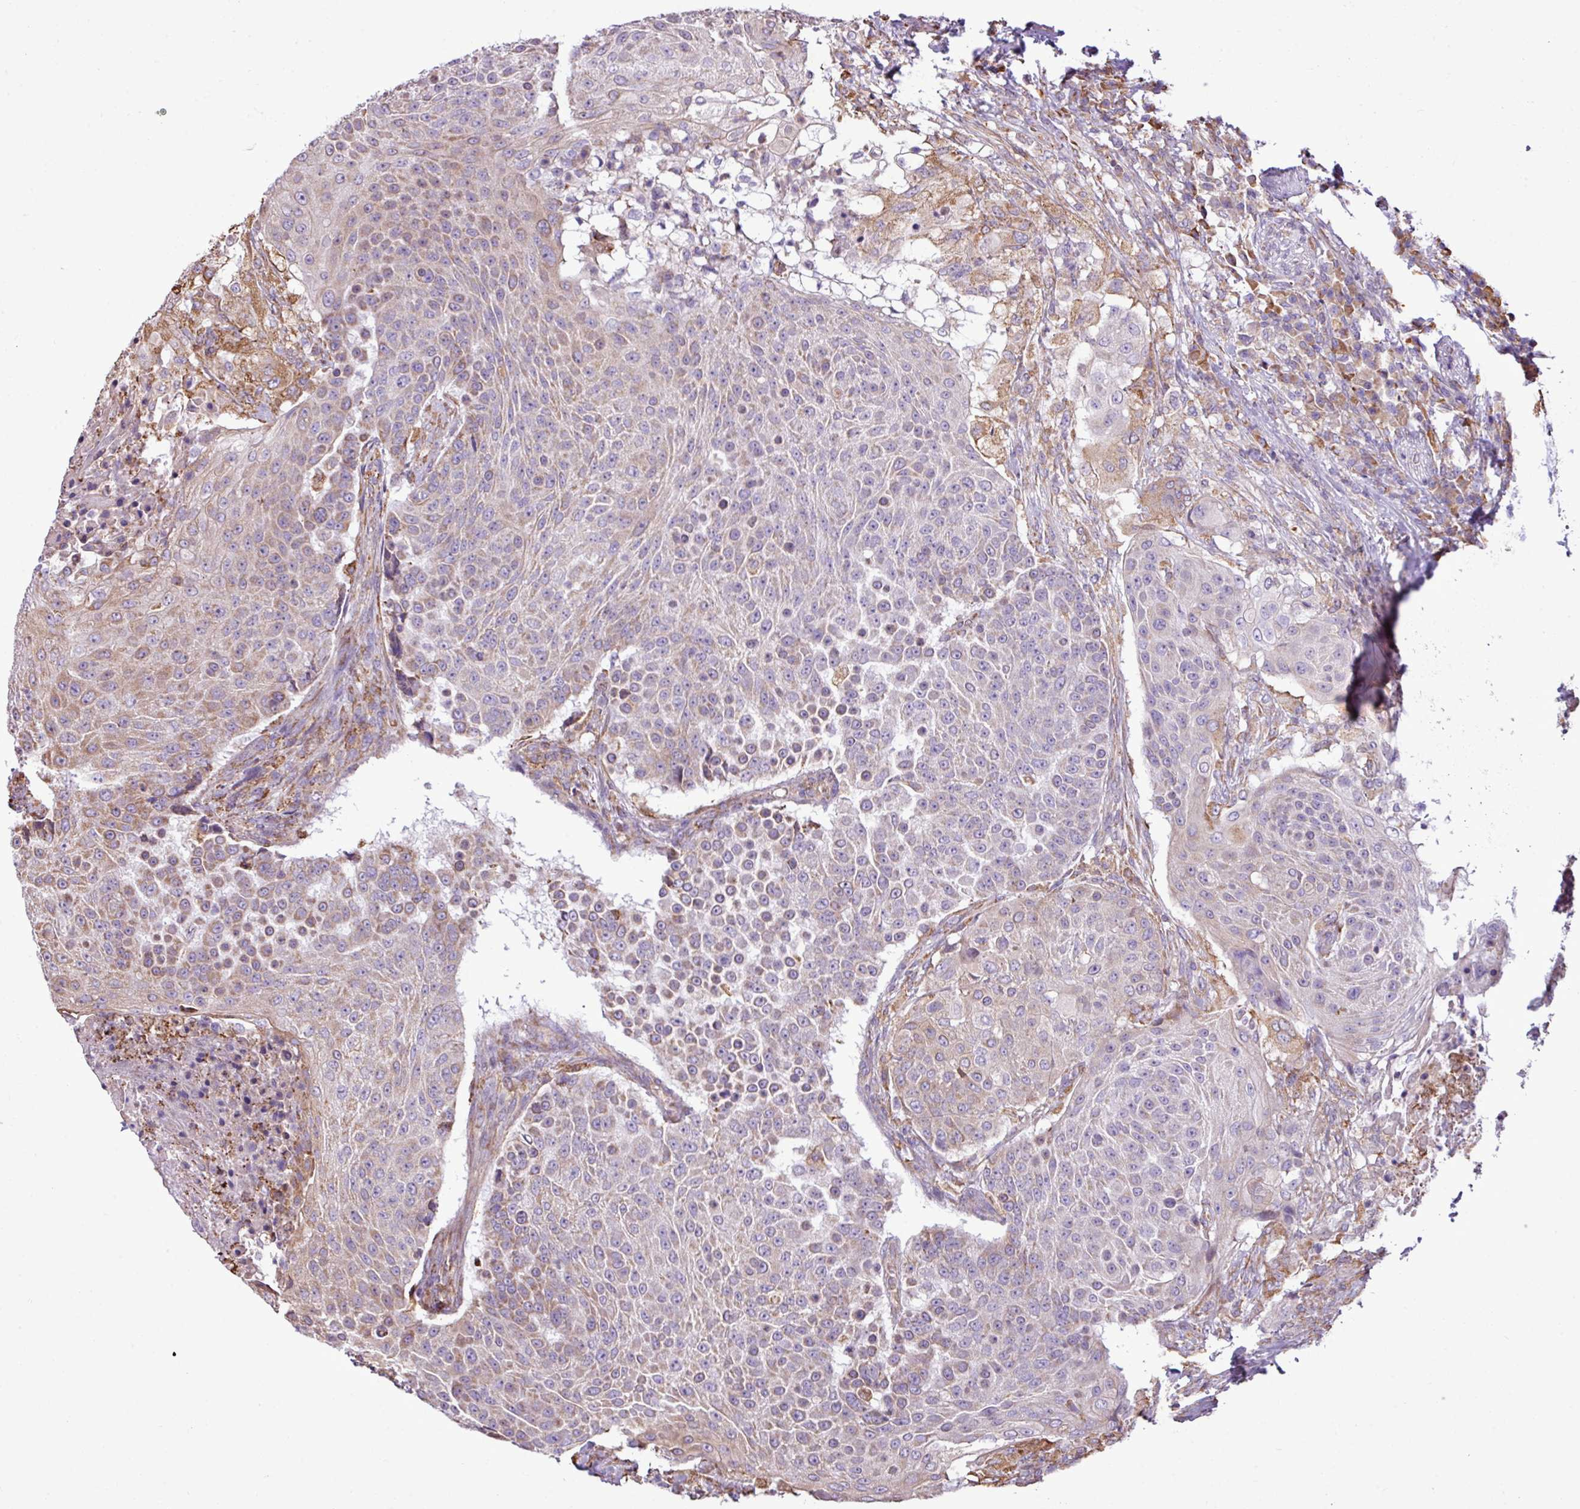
{"staining": {"intensity": "weak", "quantity": "<25%", "location": "cytoplasmic/membranous"}, "tissue": "urothelial cancer", "cell_type": "Tumor cells", "image_type": "cancer", "snomed": [{"axis": "morphology", "description": "Urothelial carcinoma, High grade"}, {"axis": "topography", "description": "Urinary bladder"}], "caption": "IHC micrograph of neoplastic tissue: urothelial cancer stained with DAB (3,3'-diaminobenzidine) demonstrates no significant protein expression in tumor cells. (DAB (3,3'-diaminobenzidine) IHC visualized using brightfield microscopy, high magnification).", "gene": "ZSCAN5A", "patient": {"sex": "female", "age": 63}}